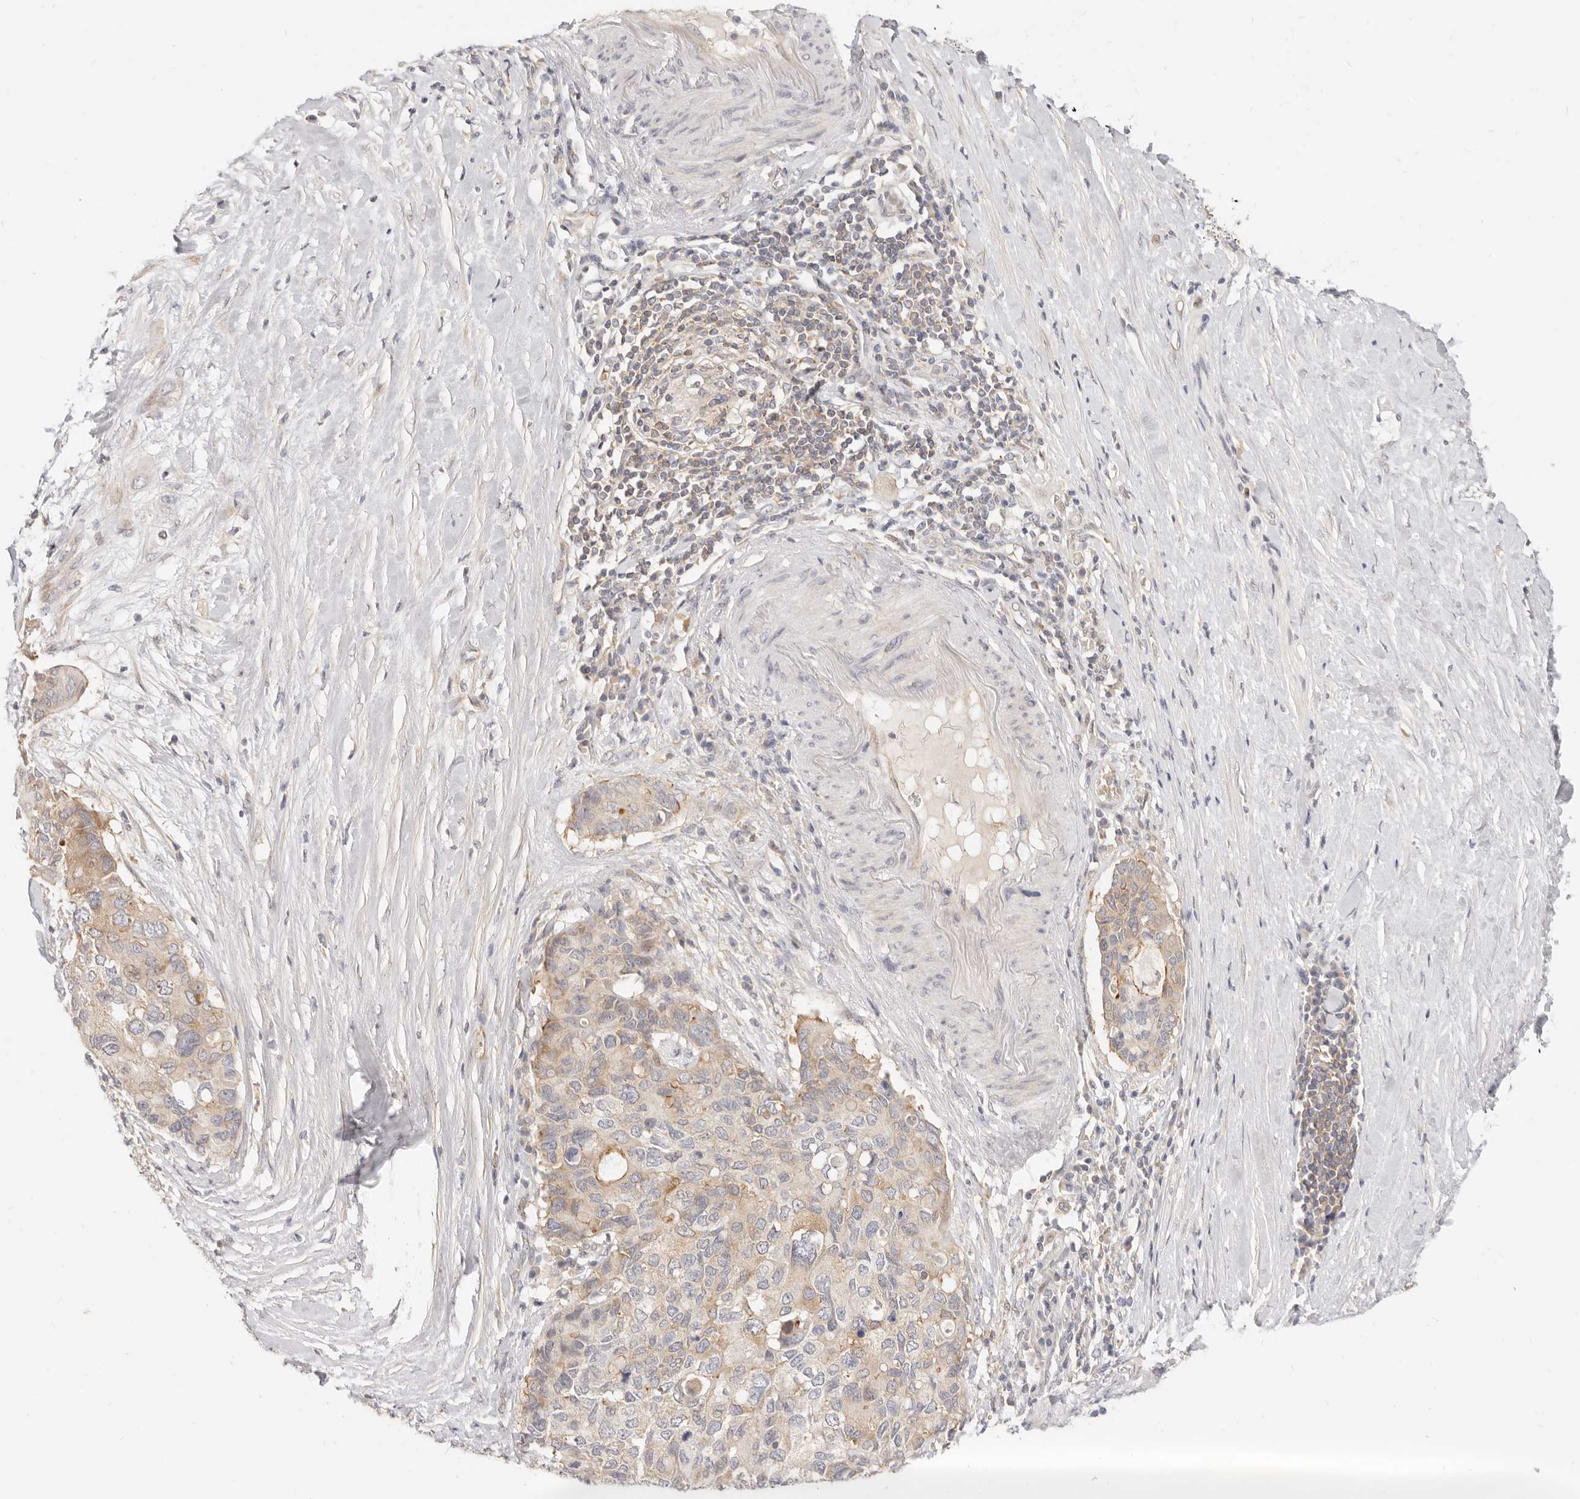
{"staining": {"intensity": "moderate", "quantity": "<25%", "location": "cytoplasmic/membranous"}, "tissue": "pancreatic cancer", "cell_type": "Tumor cells", "image_type": "cancer", "snomed": [{"axis": "morphology", "description": "Adenocarcinoma, NOS"}, {"axis": "topography", "description": "Pancreas"}], "caption": "IHC (DAB (3,3'-diaminobenzidine)) staining of pancreatic adenocarcinoma demonstrates moderate cytoplasmic/membranous protein expression in about <25% of tumor cells.", "gene": "LTB4R2", "patient": {"sex": "female", "age": 56}}